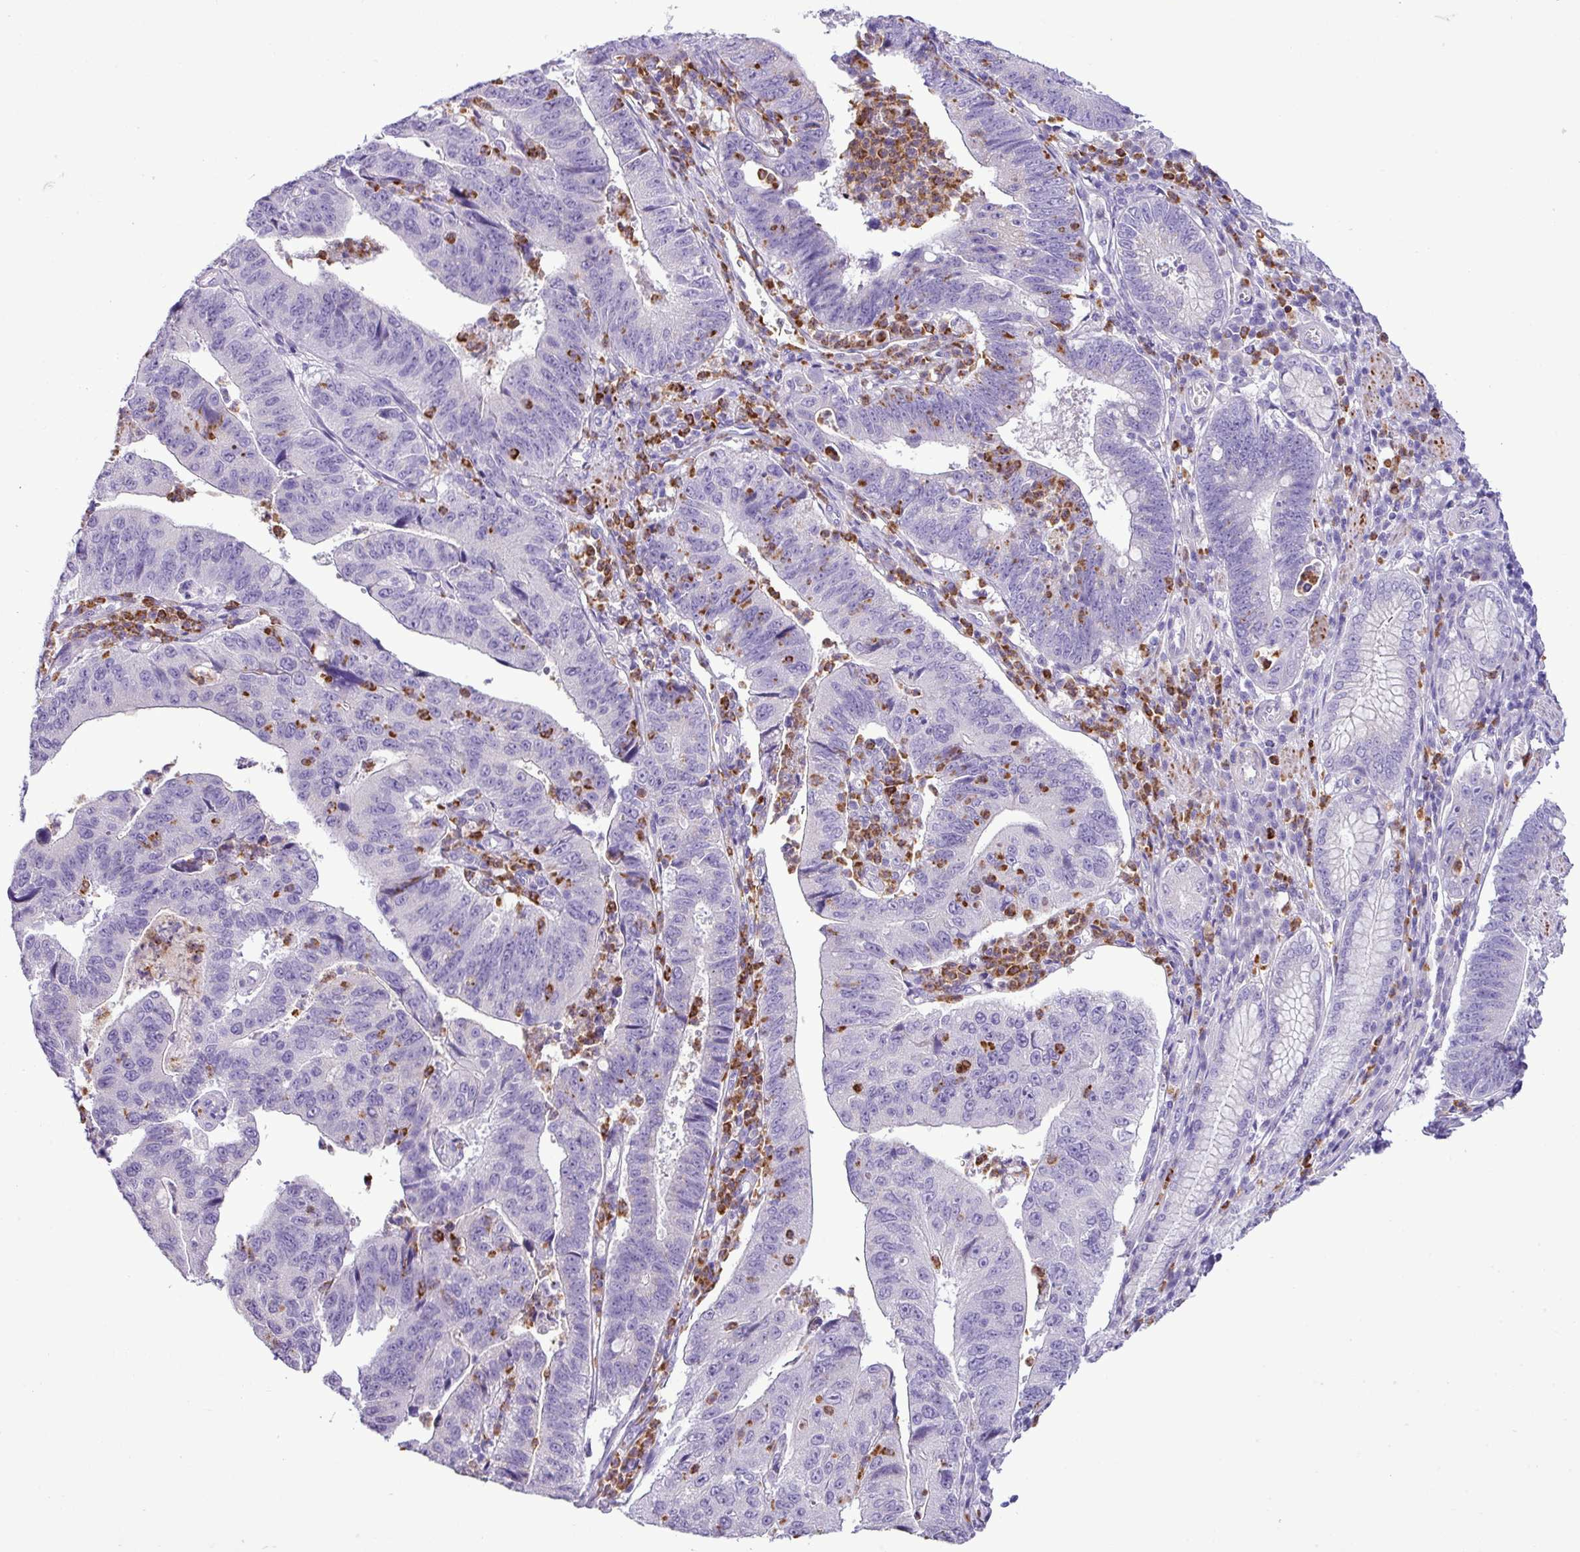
{"staining": {"intensity": "negative", "quantity": "none", "location": "none"}, "tissue": "stomach cancer", "cell_type": "Tumor cells", "image_type": "cancer", "snomed": [{"axis": "morphology", "description": "Adenocarcinoma, NOS"}, {"axis": "topography", "description": "Stomach"}], "caption": "An image of human adenocarcinoma (stomach) is negative for staining in tumor cells.", "gene": "ZSCAN5A", "patient": {"sex": "male", "age": 59}}